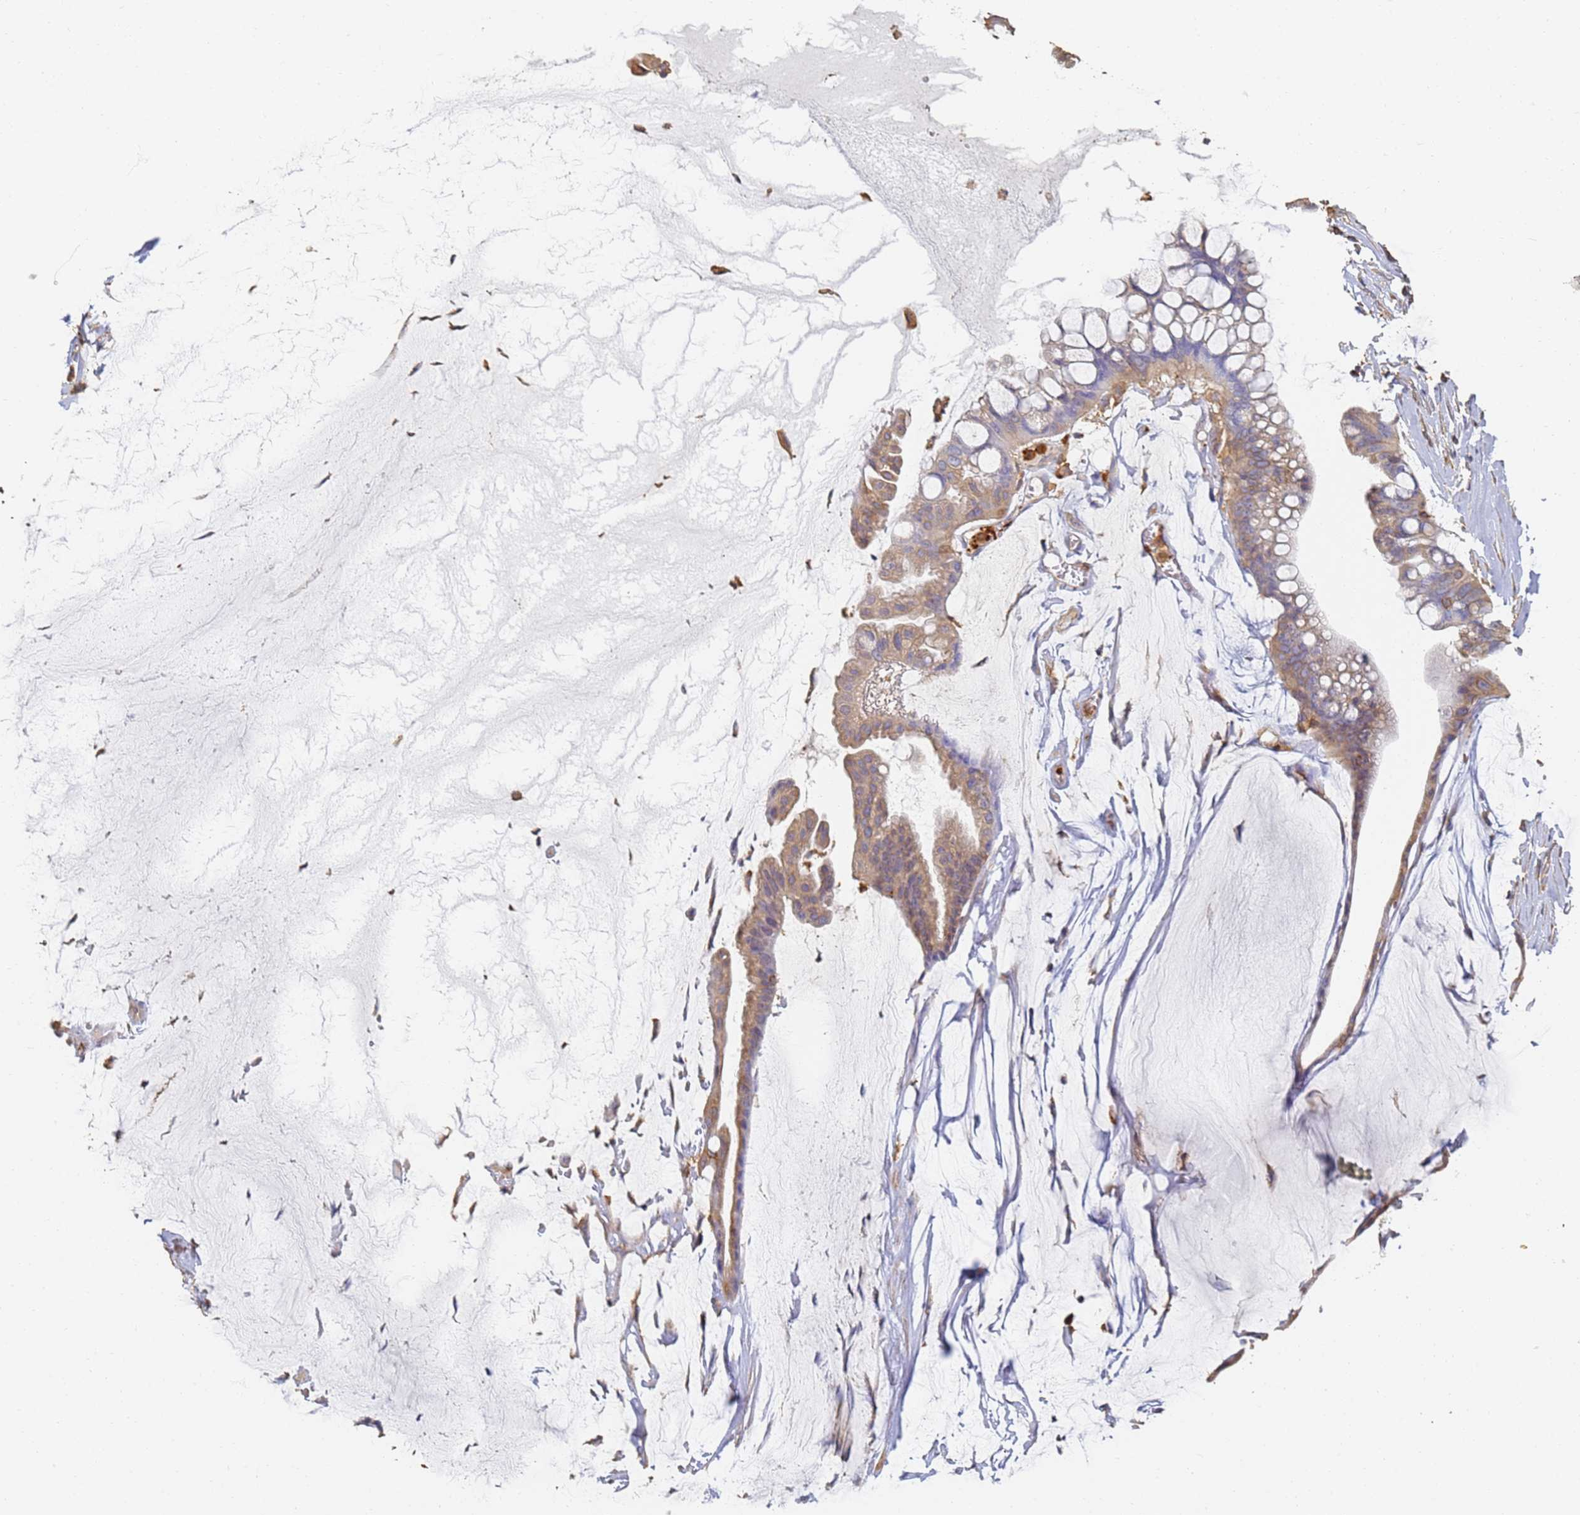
{"staining": {"intensity": "weak", "quantity": ">75%", "location": "cytoplasmic/membranous"}, "tissue": "ovarian cancer", "cell_type": "Tumor cells", "image_type": "cancer", "snomed": [{"axis": "morphology", "description": "Cystadenocarcinoma, mucinous, NOS"}, {"axis": "topography", "description": "Ovary"}], "caption": "This histopathology image shows mucinous cystadenocarcinoma (ovarian) stained with immunohistochemistry to label a protein in brown. The cytoplasmic/membranous of tumor cells show weak positivity for the protein. Nuclei are counter-stained blue.", "gene": "BIN2", "patient": {"sex": "female", "age": 73}}